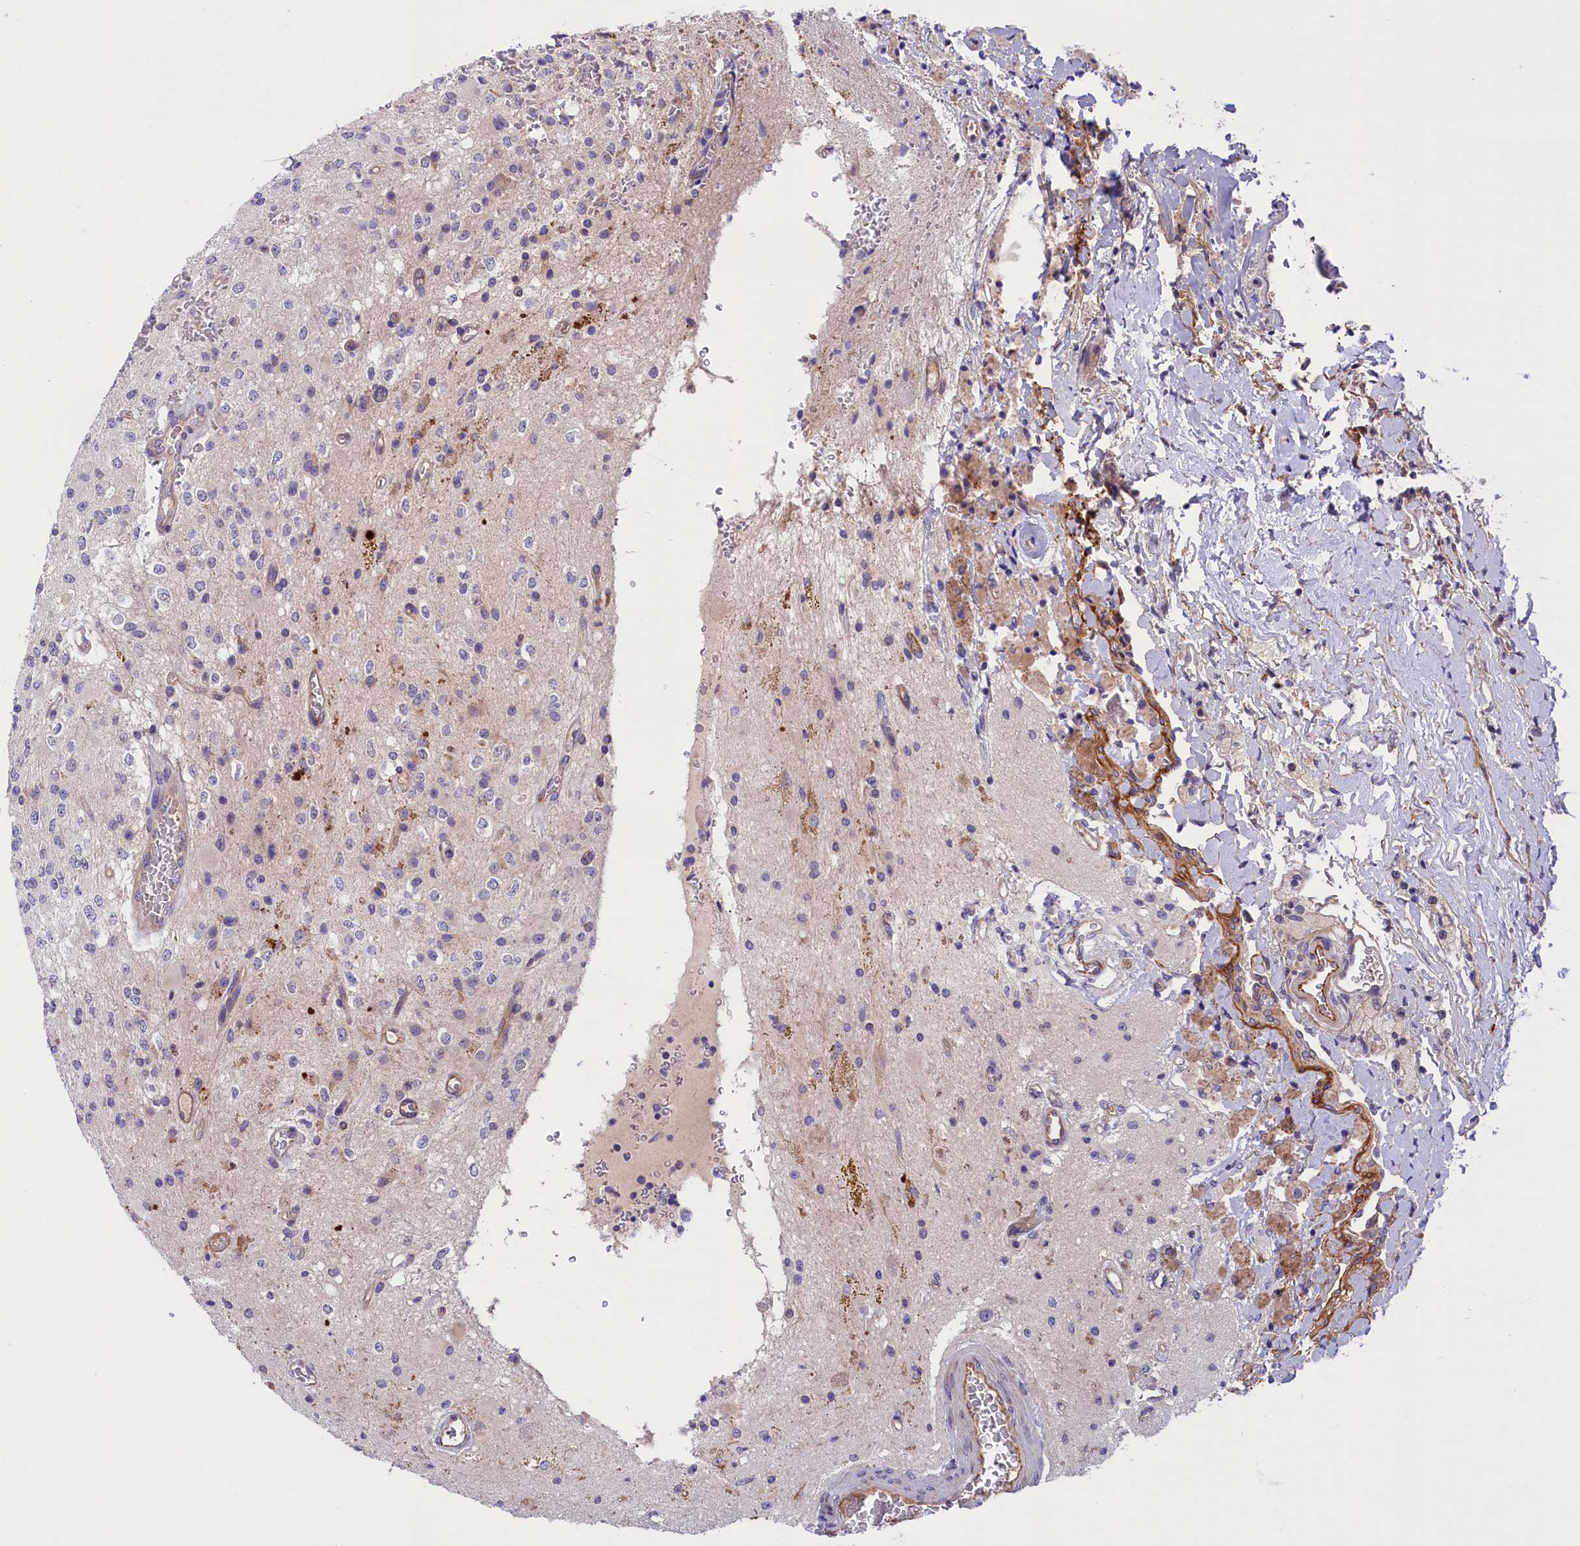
{"staining": {"intensity": "negative", "quantity": "none", "location": "none"}, "tissue": "glioma", "cell_type": "Tumor cells", "image_type": "cancer", "snomed": [{"axis": "morphology", "description": "Glioma, malignant, High grade"}, {"axis": "topography", "description": "Brain"}], "caption": "This is an IHC micrograph of human glioma. There is no staining in tumor cells.", "gene": "CCDC32", "patient": {"sex": "male", "age": 34}}